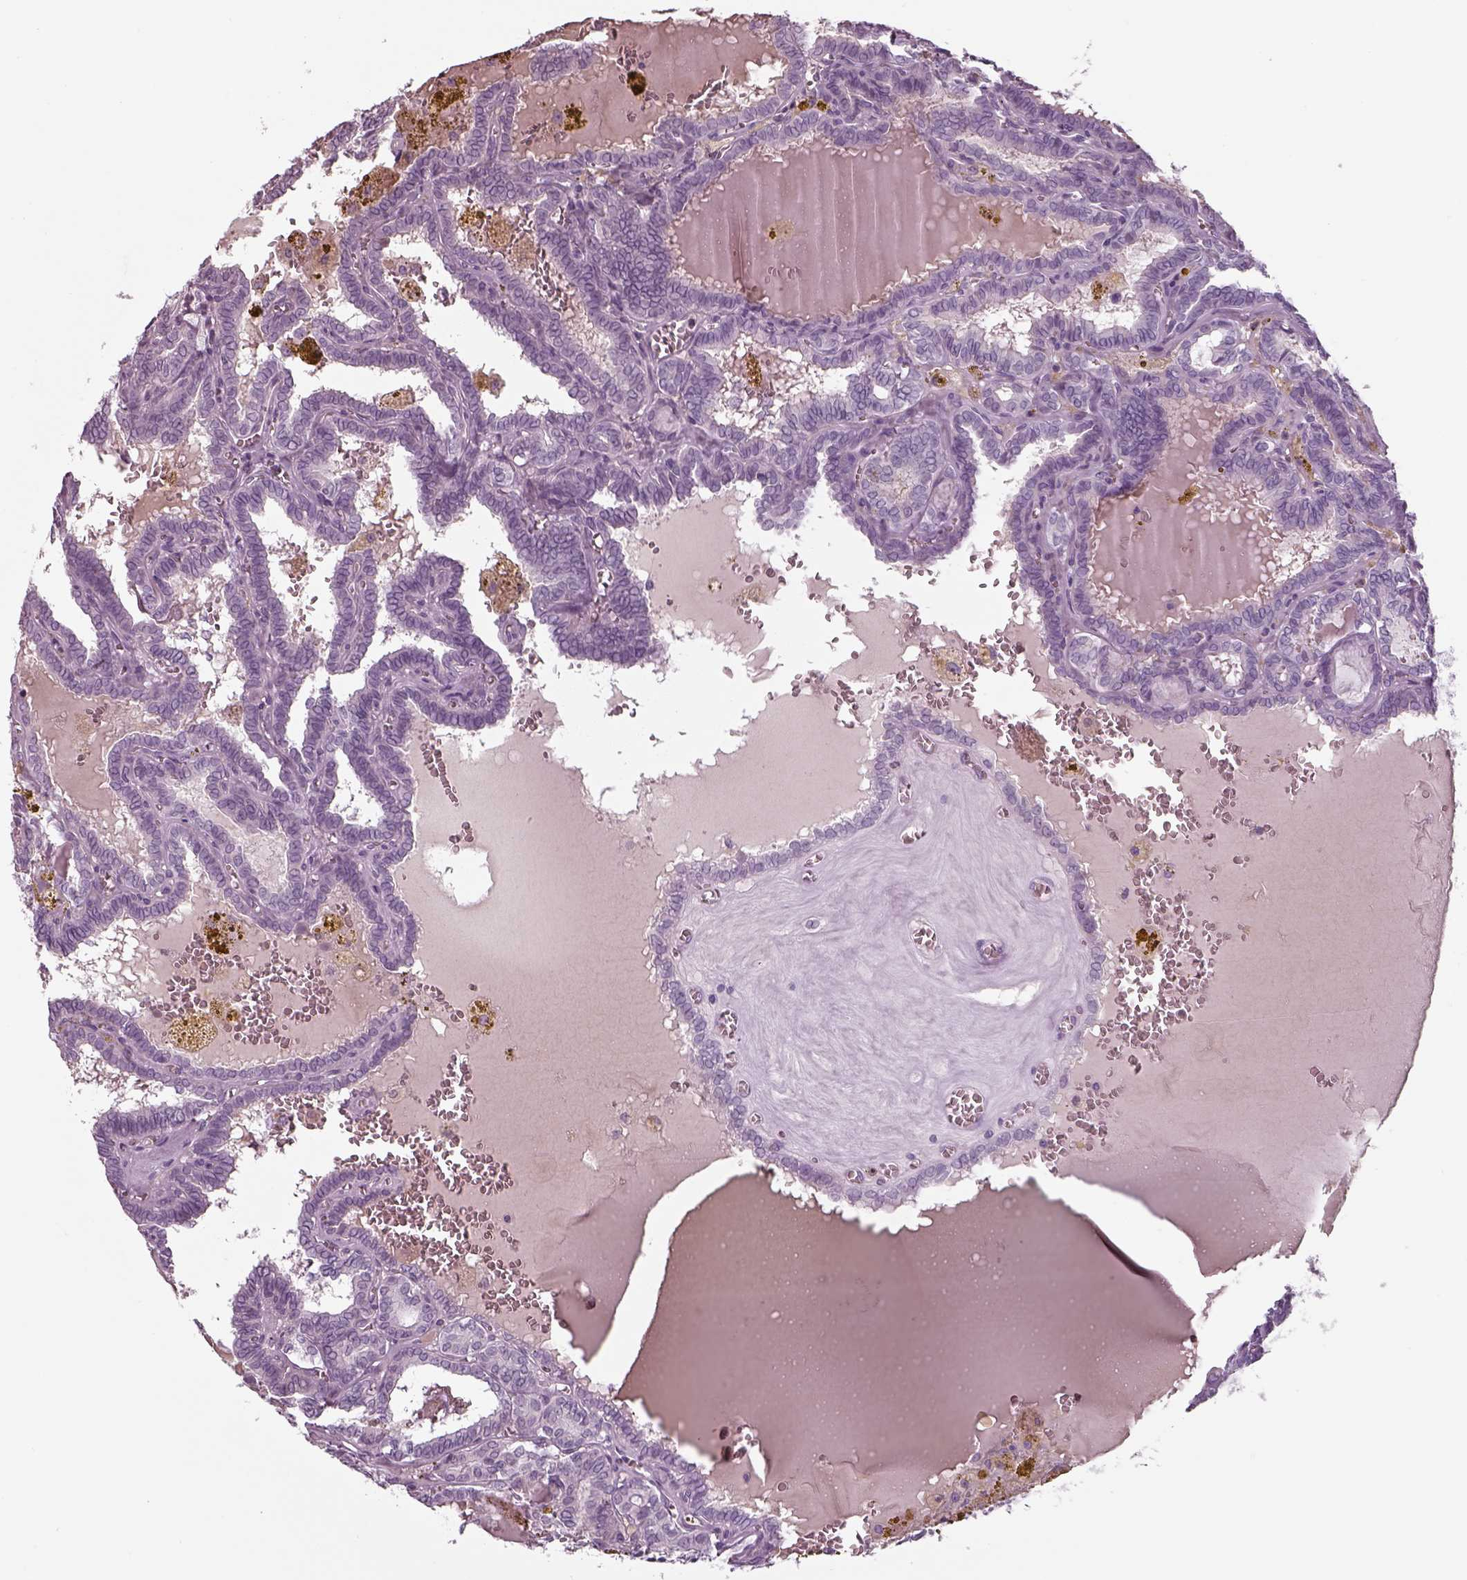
{"staining": {"intensity": "negative", "quantity": "none", "location": "none"}, "tissue": "thyroid cancer", "cell_type": "Tumor cells", "image_type": "cancer", "snomed": [{"axis": "morphology", "description": "Papillary adenocarcinoma, NOS"}, {"axis": "topography", "description": "Thyroid gland"}], "caption": "Immunohistochemistry histopathology image of neoplastic tissue: thyroid papillary adenocarcinoma stained with DAB displays no significant protein positivity in tumor cells.", "gene": "SEPTIN14", "patient": {"sex": "female", "age": 39}}